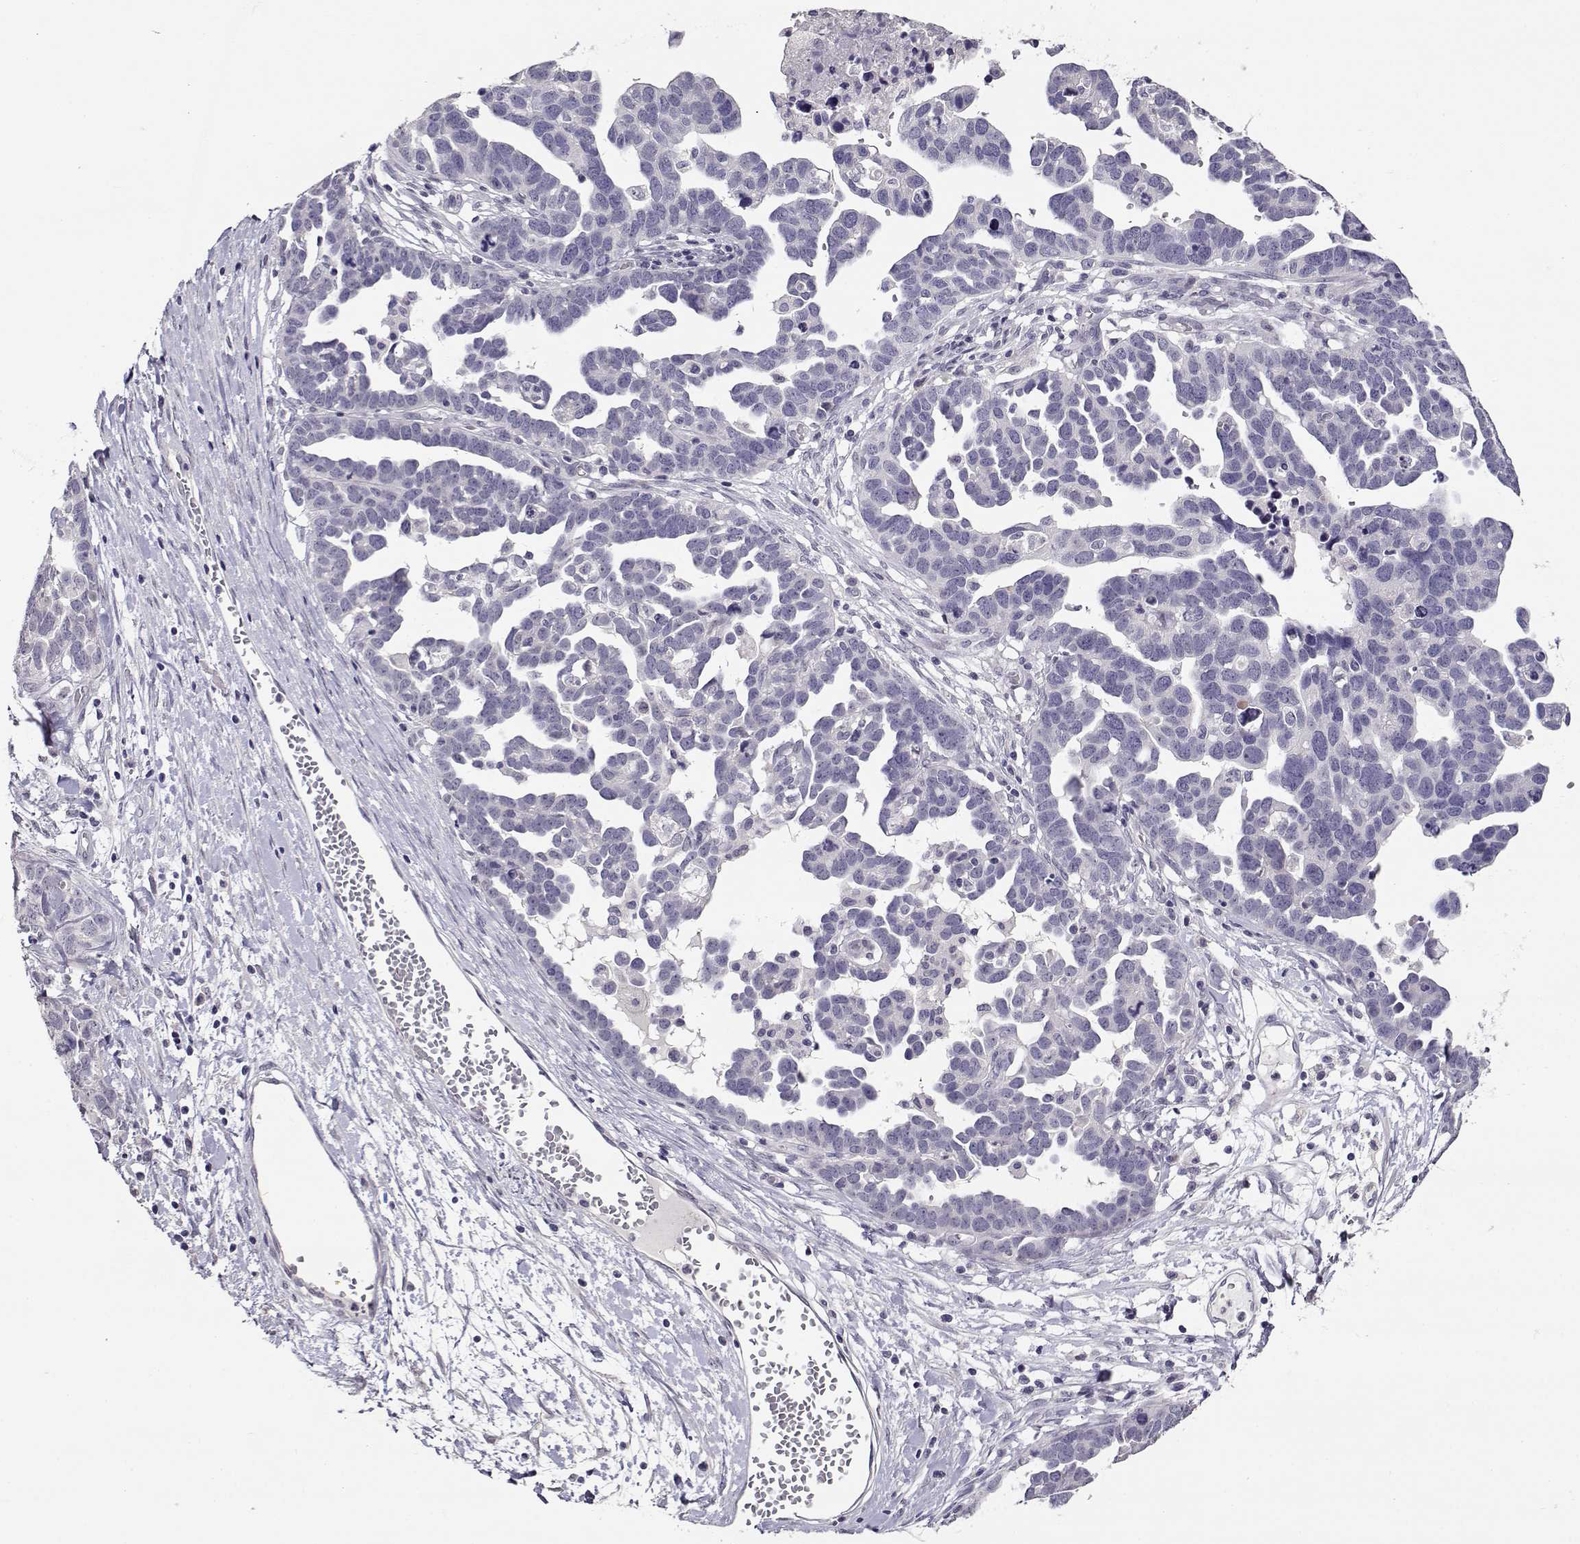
{"staining": {"intensity": "negative", "quantity": "none", "location": "none"}, "tissue": "ovarian cancer", "cell_type": "Tumor cells", "image_type": "cancer", "snomed": [{"axis": "morphology", "description": "Cystadenocarcinoma, serous, NOS"}, {"axis": "topography", "description": "Ovary"}], "caption": "Tumor cells show no significant staining in ovarian cancer (serous cystadenocarcinoma).", "gene": "RHOXF2", "patient": {"sex": "female", "age": 54}}